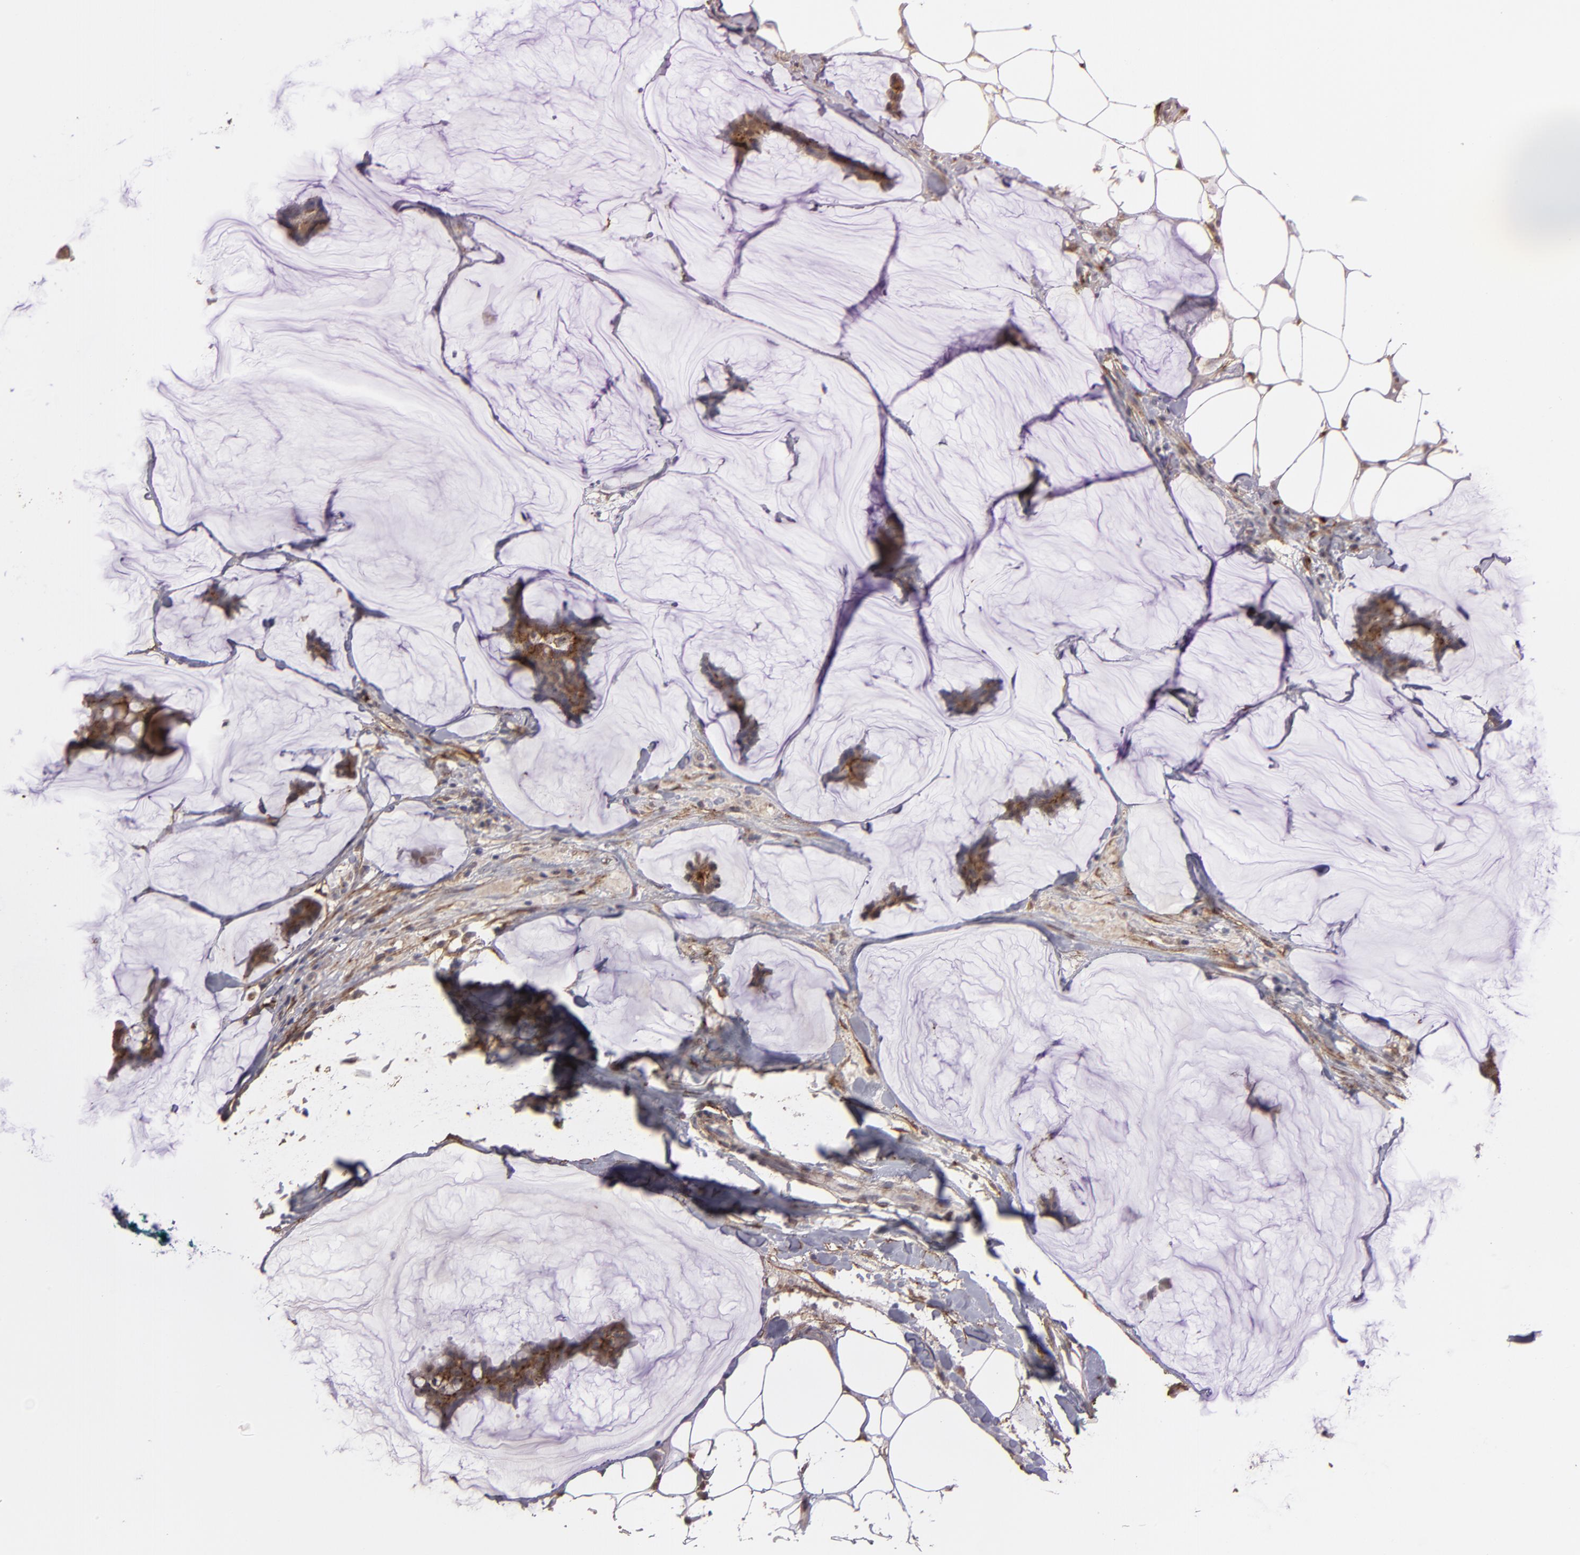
{"staining": {"intensity": "moderate", "quantity": ">75%", "location": "cytoplasmic/membranous"}, "tissue": "breast cancer", "cell_type": "Tumor cells", "image_type": "cancer", "snomed": [{"axis": "morphology", "description": "Duct carcinoma"}, {"axis": "topography", "description": "Breast"}], "caption": "Approximately >75% of tumor cells in breast cancer show moderate cytoplasmic/membranous protein expression as visualized by brown immunohistochemical staining.", "gene": "ITGB5", "patient": {"sex": "female", "age": 93}}